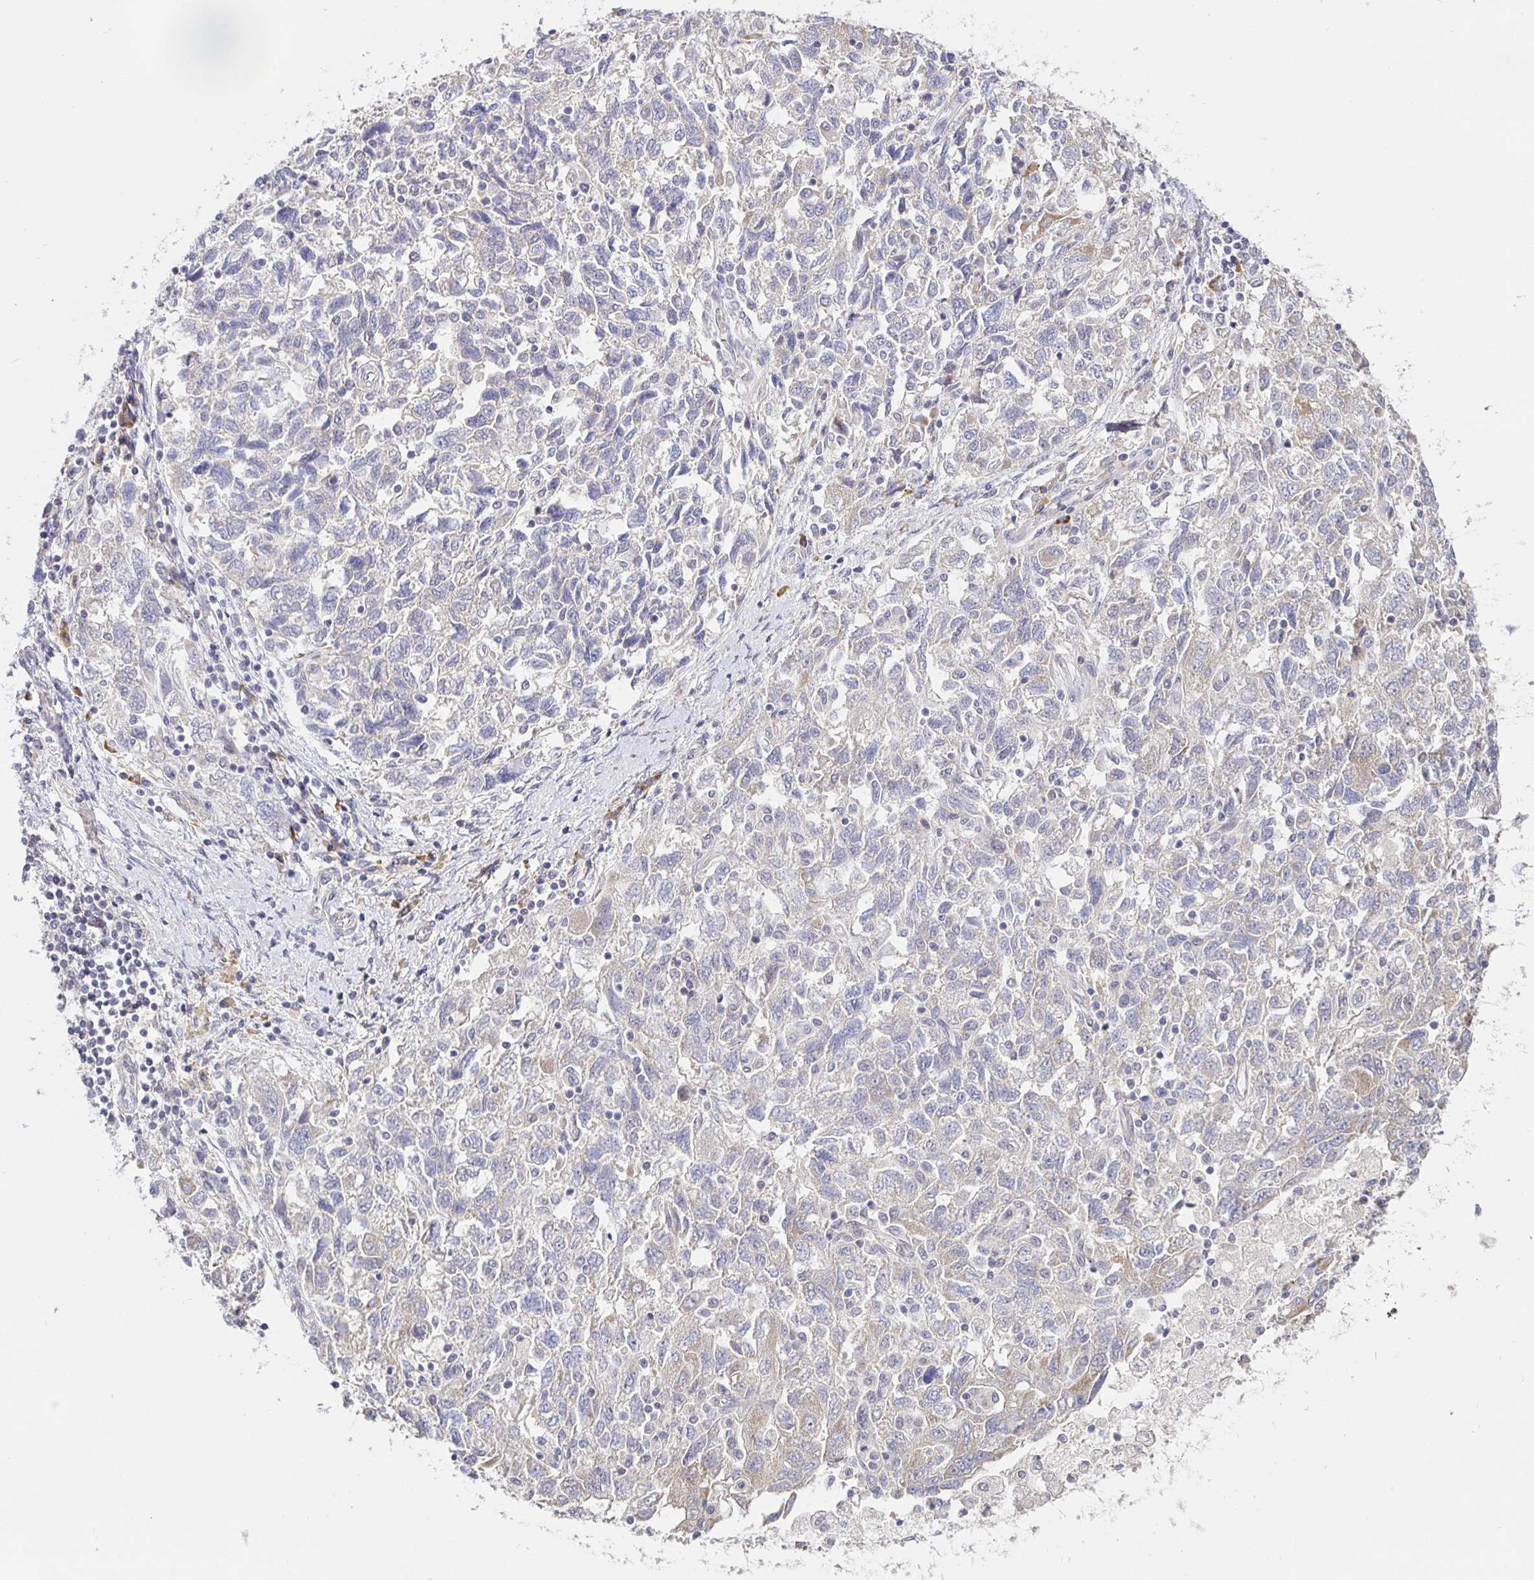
{"staining": {"intensity": "weak", "quantity": "<25%", "location": "cytoplasmic/membranous"}, "tissue": "ovarian cancer", "cell_type": "Tumor cells", "image_type": "cancer", "snomed": [{"axis": "morphology", "description": "Carcinoma, NOS"}, {"axis": "morphology", "description": "Cystadenocarcinoma, serous, NOS"}, {"axis": "topography", "description": "Ovary"}], "caption": "Tumor cells show no significant staining in ovarian carcinoma.", "gene": "ZDHHC11", "patient": {"sex": "female", "age": 69}}